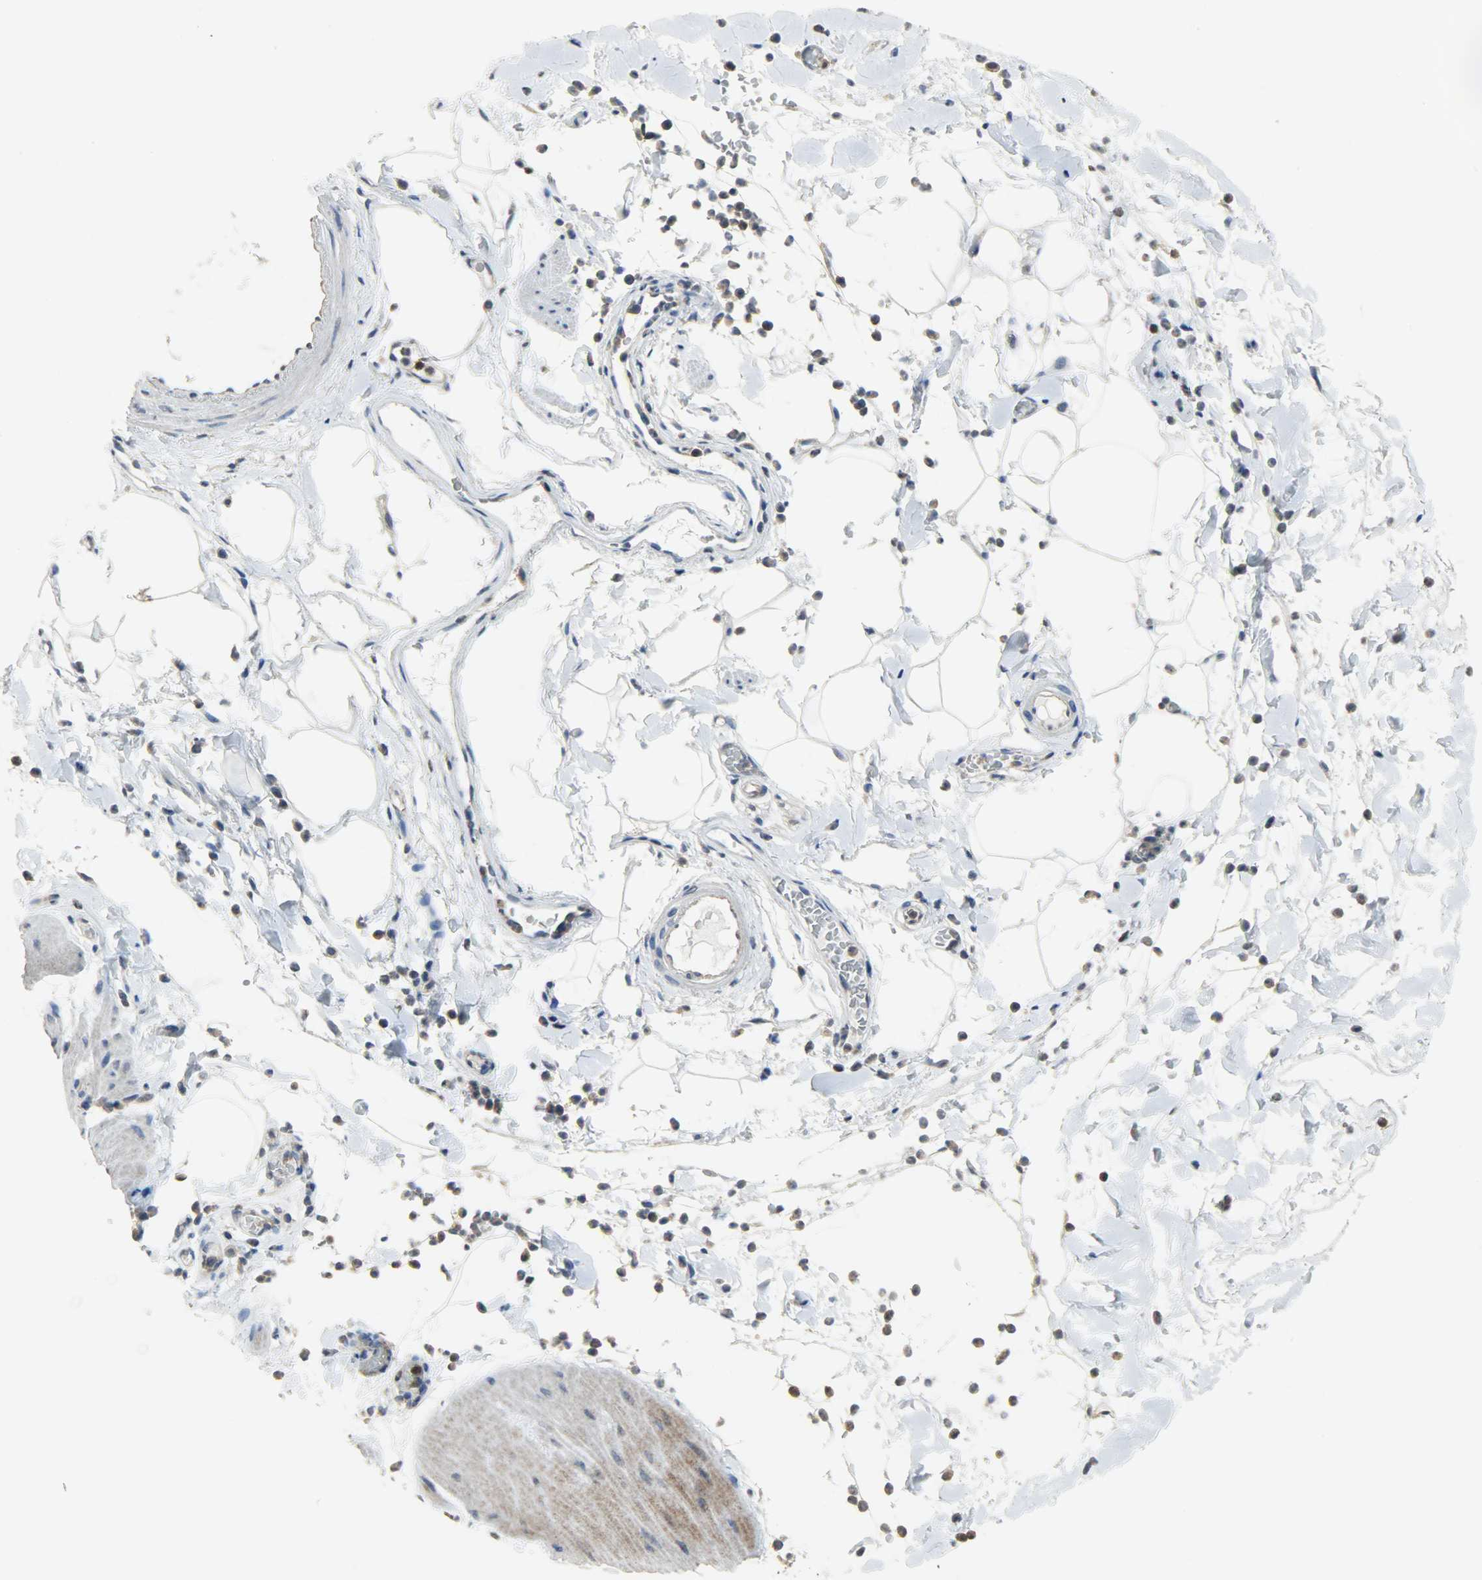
{"staining": {"intensity": "moderate", "quantity": "25%-75%", "location": "cytoplasmic/membranous"}, "tissue": "smooth muscle", "cell_type": "Smooth muscle cells", "image_type": "normal", "snomed": [{"axis": "morphology", "description": "Normal tissue, NOS"}, {"axis": "topography", "description": "Smooth muscle"}, {"axis": "topography", "description": "Colon"}], "caption": "About 25%-75% of smooth muscle cells in normal smooth muscle reveal moderate cytoplasmic/membranous protein staining as visualized by brown immunohistochemical staining.", "gene": "TRIM21", "patient": {"sex": "male", "age": 67}}